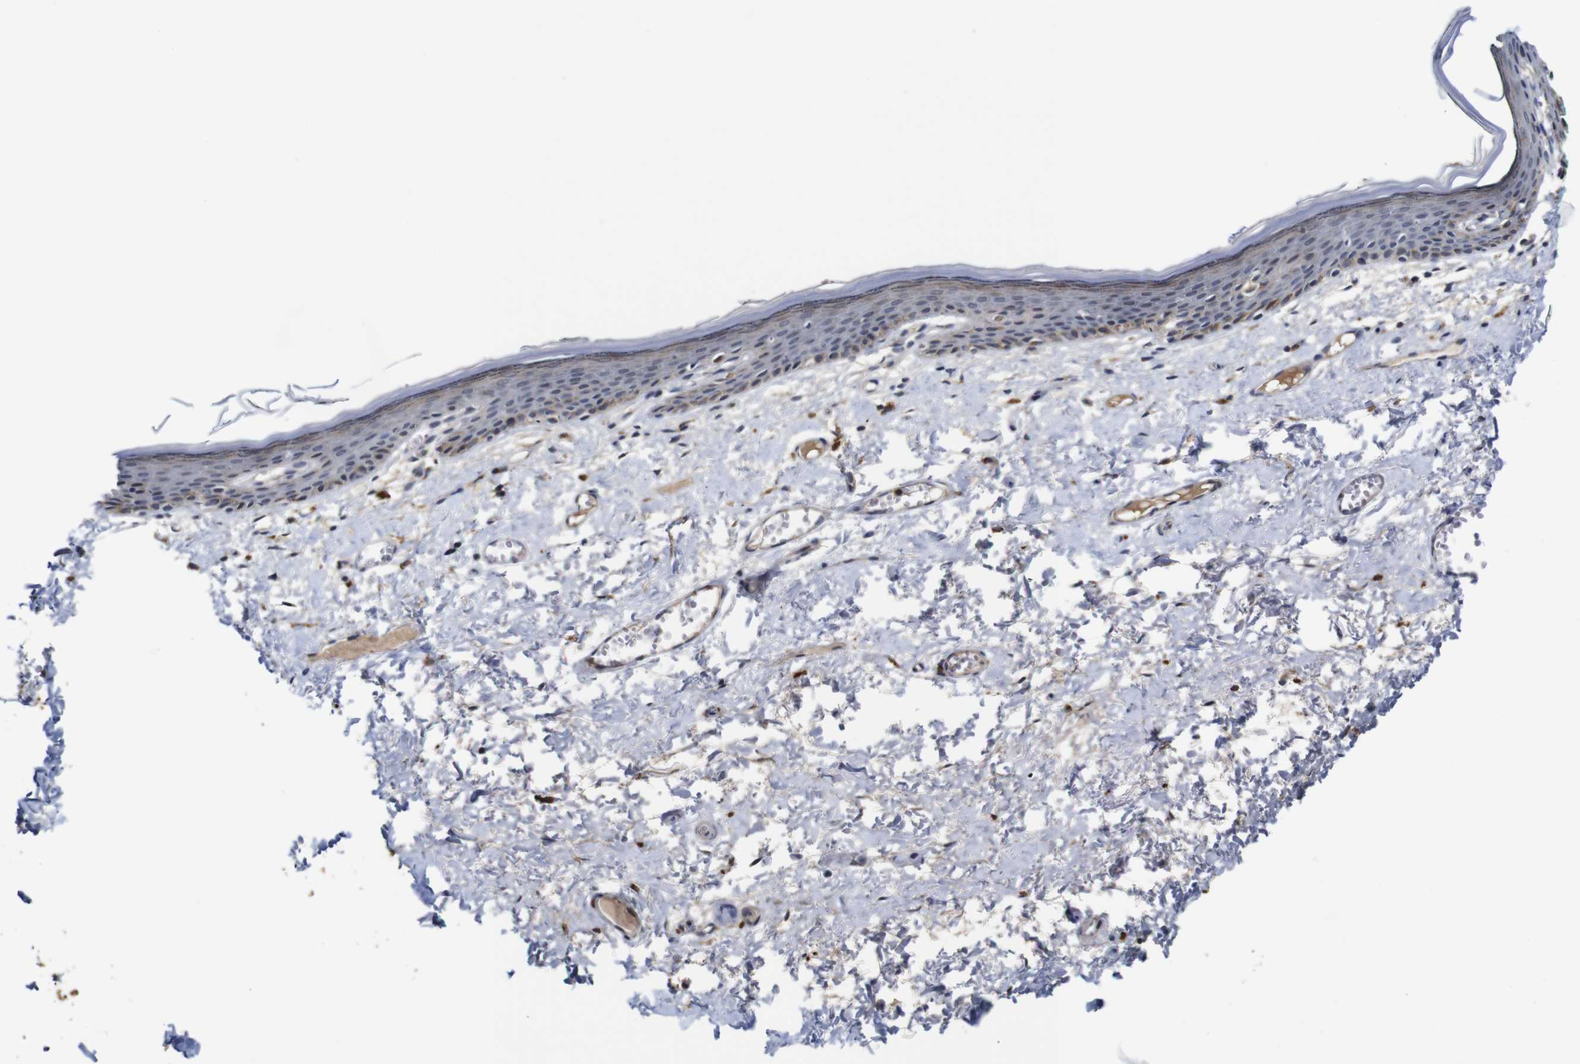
{"staining": {"intensity": "weak", "quantity": "<25%", "location": "cytoplasmic/membranous"}, "tissue": "skin", "cell_type": "Epidermal cells", "image_type": "normal", "snomed": [{"axis": "morphology", "description": "Normal tissue, NOS"}, {"axis": "topography", "description": "Vulva"}], "caption": "An image of human skin is negative for staining in epidermal cells. (DAB (3,3'-diaminobenzidine) immunohistochemistry (IHC) visualized using brightfield microscopy, high magnification).", "gene": "FURIN", "patient": {"sex": "female", "age": 54}}